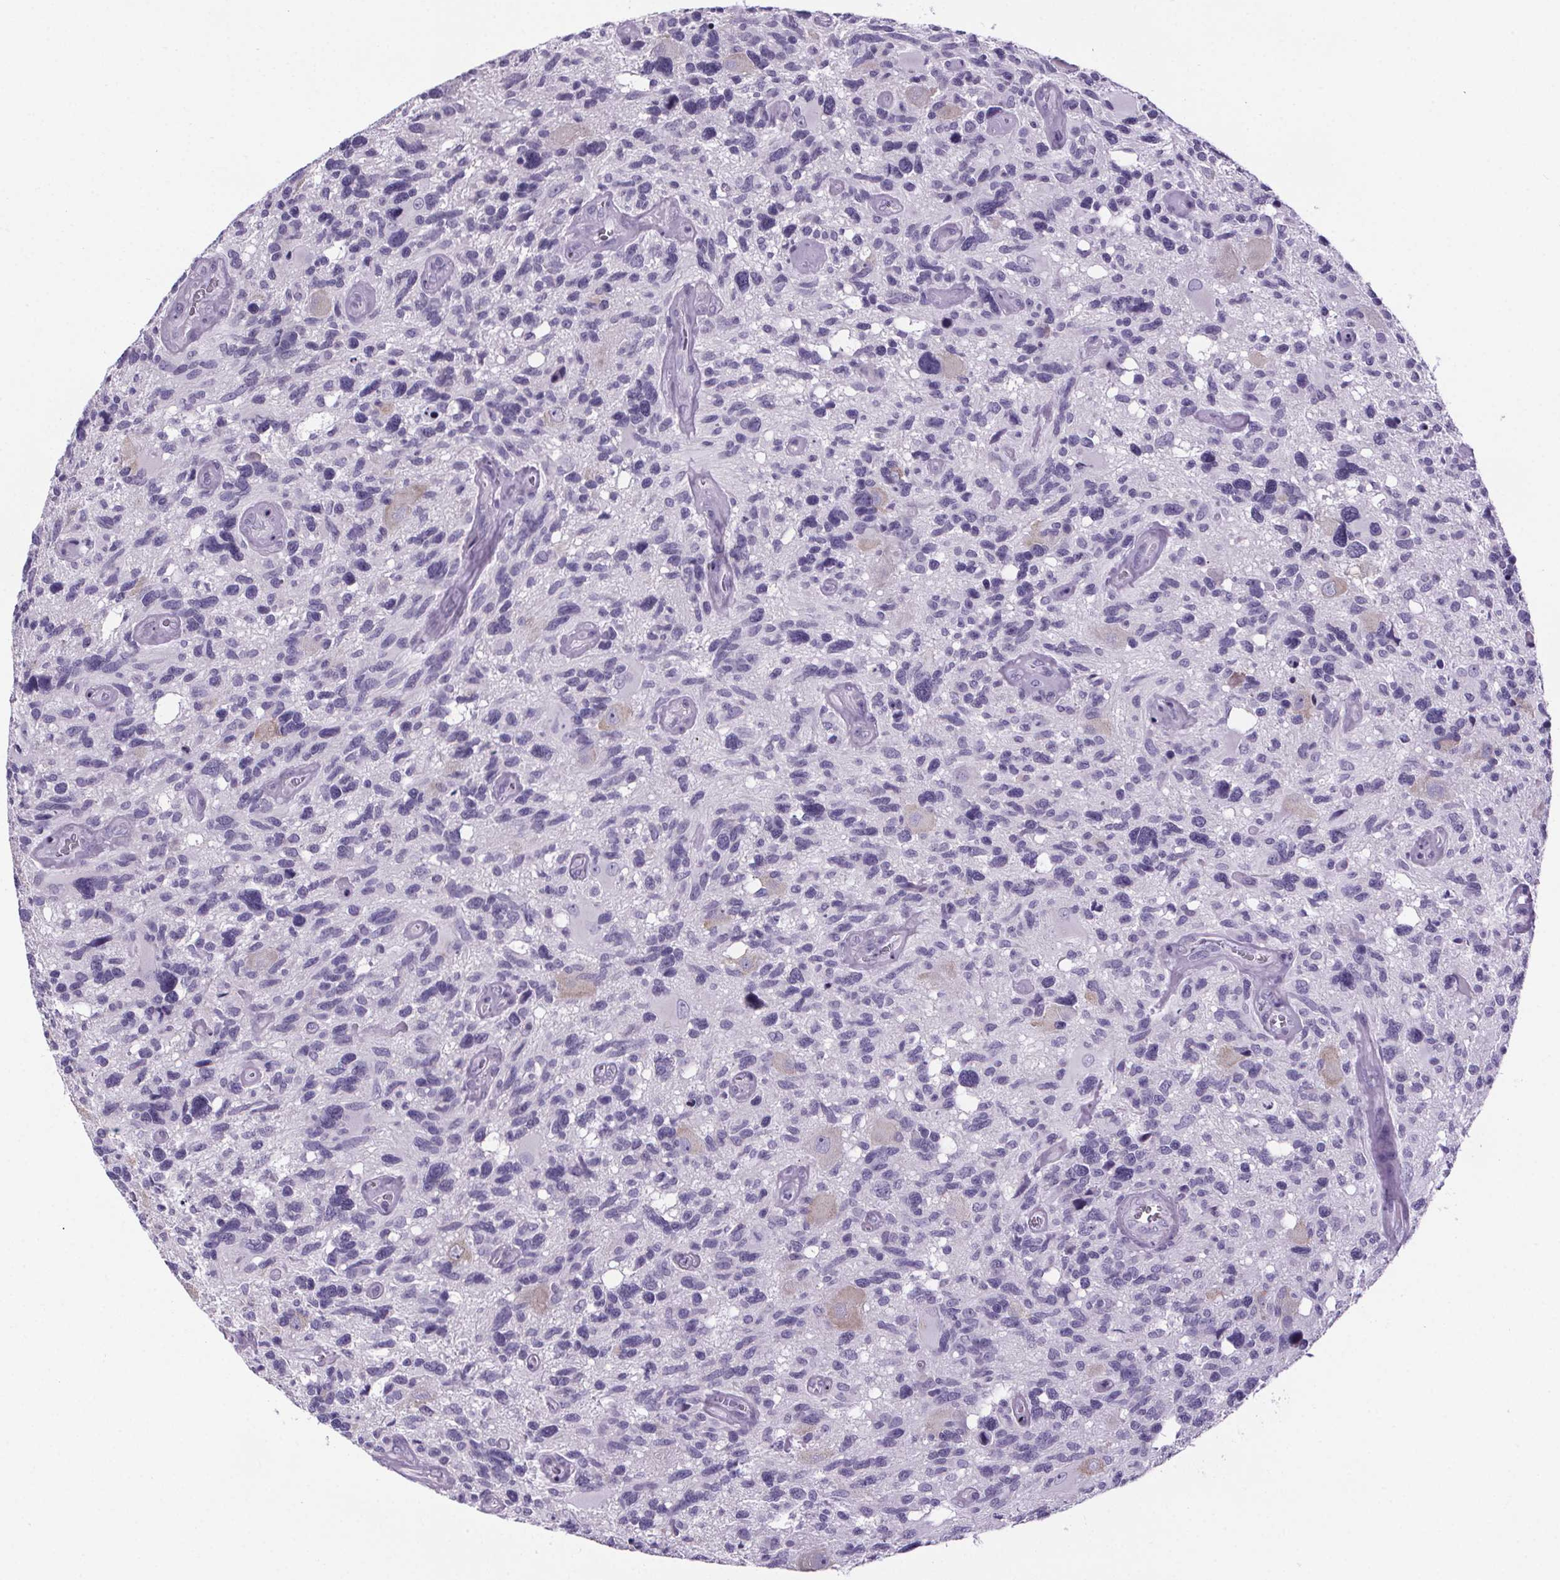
{"staining": {"intensity": "negative", "quantity": "none", "location": "none"}, "tissue": "glioma", "cell_type": "Tumor cells", "image_type": "cancer", "snomed": [{"axis": "morphology", "description": "Glioma, malignant, High grade"}, {"axis": "topography", "description": "Brain"}], "caption": "There is no significant staining in tumor cells of high-grade glioma (malignant). (Stains: DAB immunohistochemistry with hematoxylin counter stain, Microscopy: brightfield microscopy at high magnification).", "gene": "CUBN", "patient": {"sex": "male", "age": 49}}